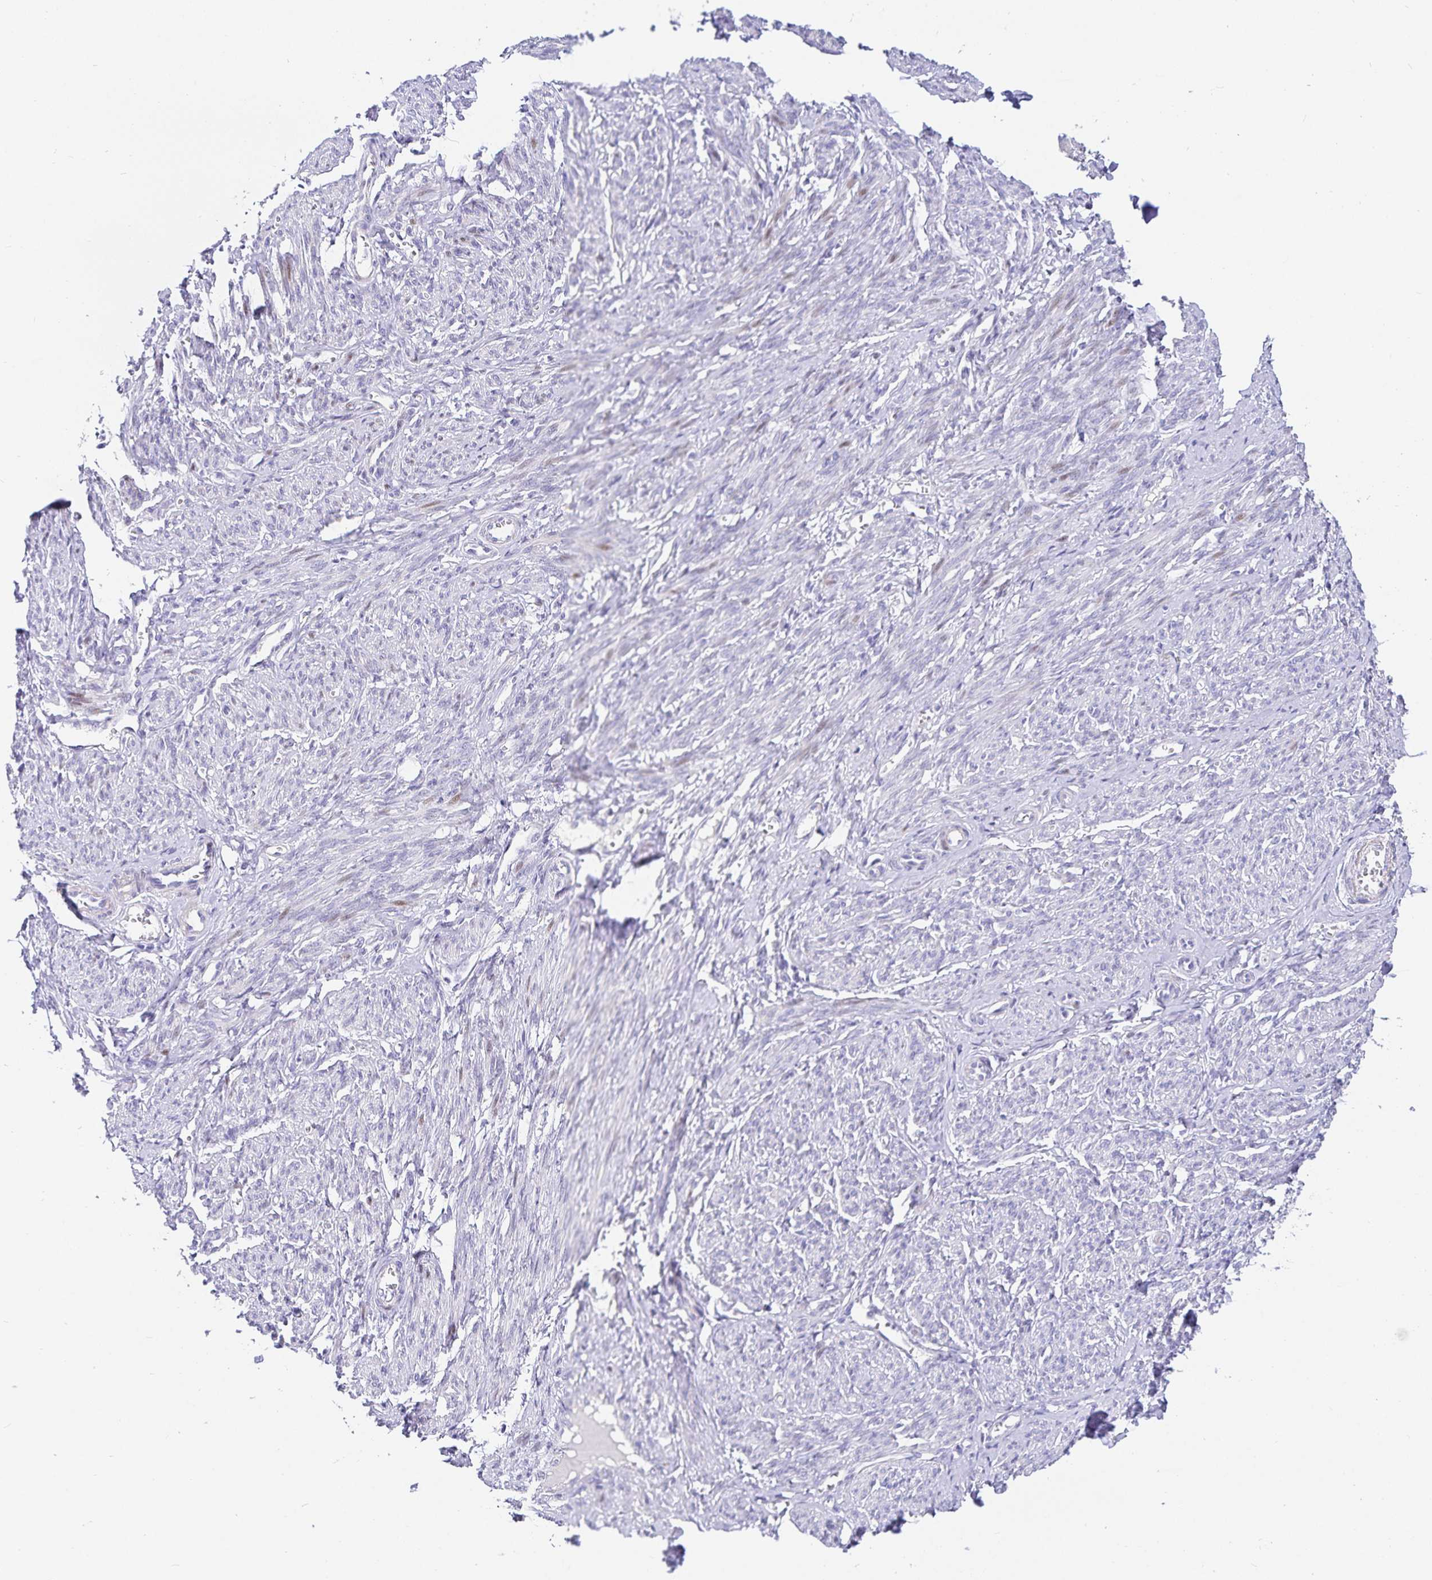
{"staining": {"intensity": "negative", "quantity": "none", "location": "none"}, "tissue": "smooth muscle", "cell_type": "Smooth muscle cells", "image_type": "normal", "snomed": [{"axis": "morphology", "description": "Normal tissue, NOS"}, {"axis": "topography", "description": "Smooth muscle"}], "caption": "Photomicrograph shows no protein positivity in smooth muscle cells of benign smooth muscle.", "gene": "KBTBD13", "patient": {"sex": "female", "age": 65}}